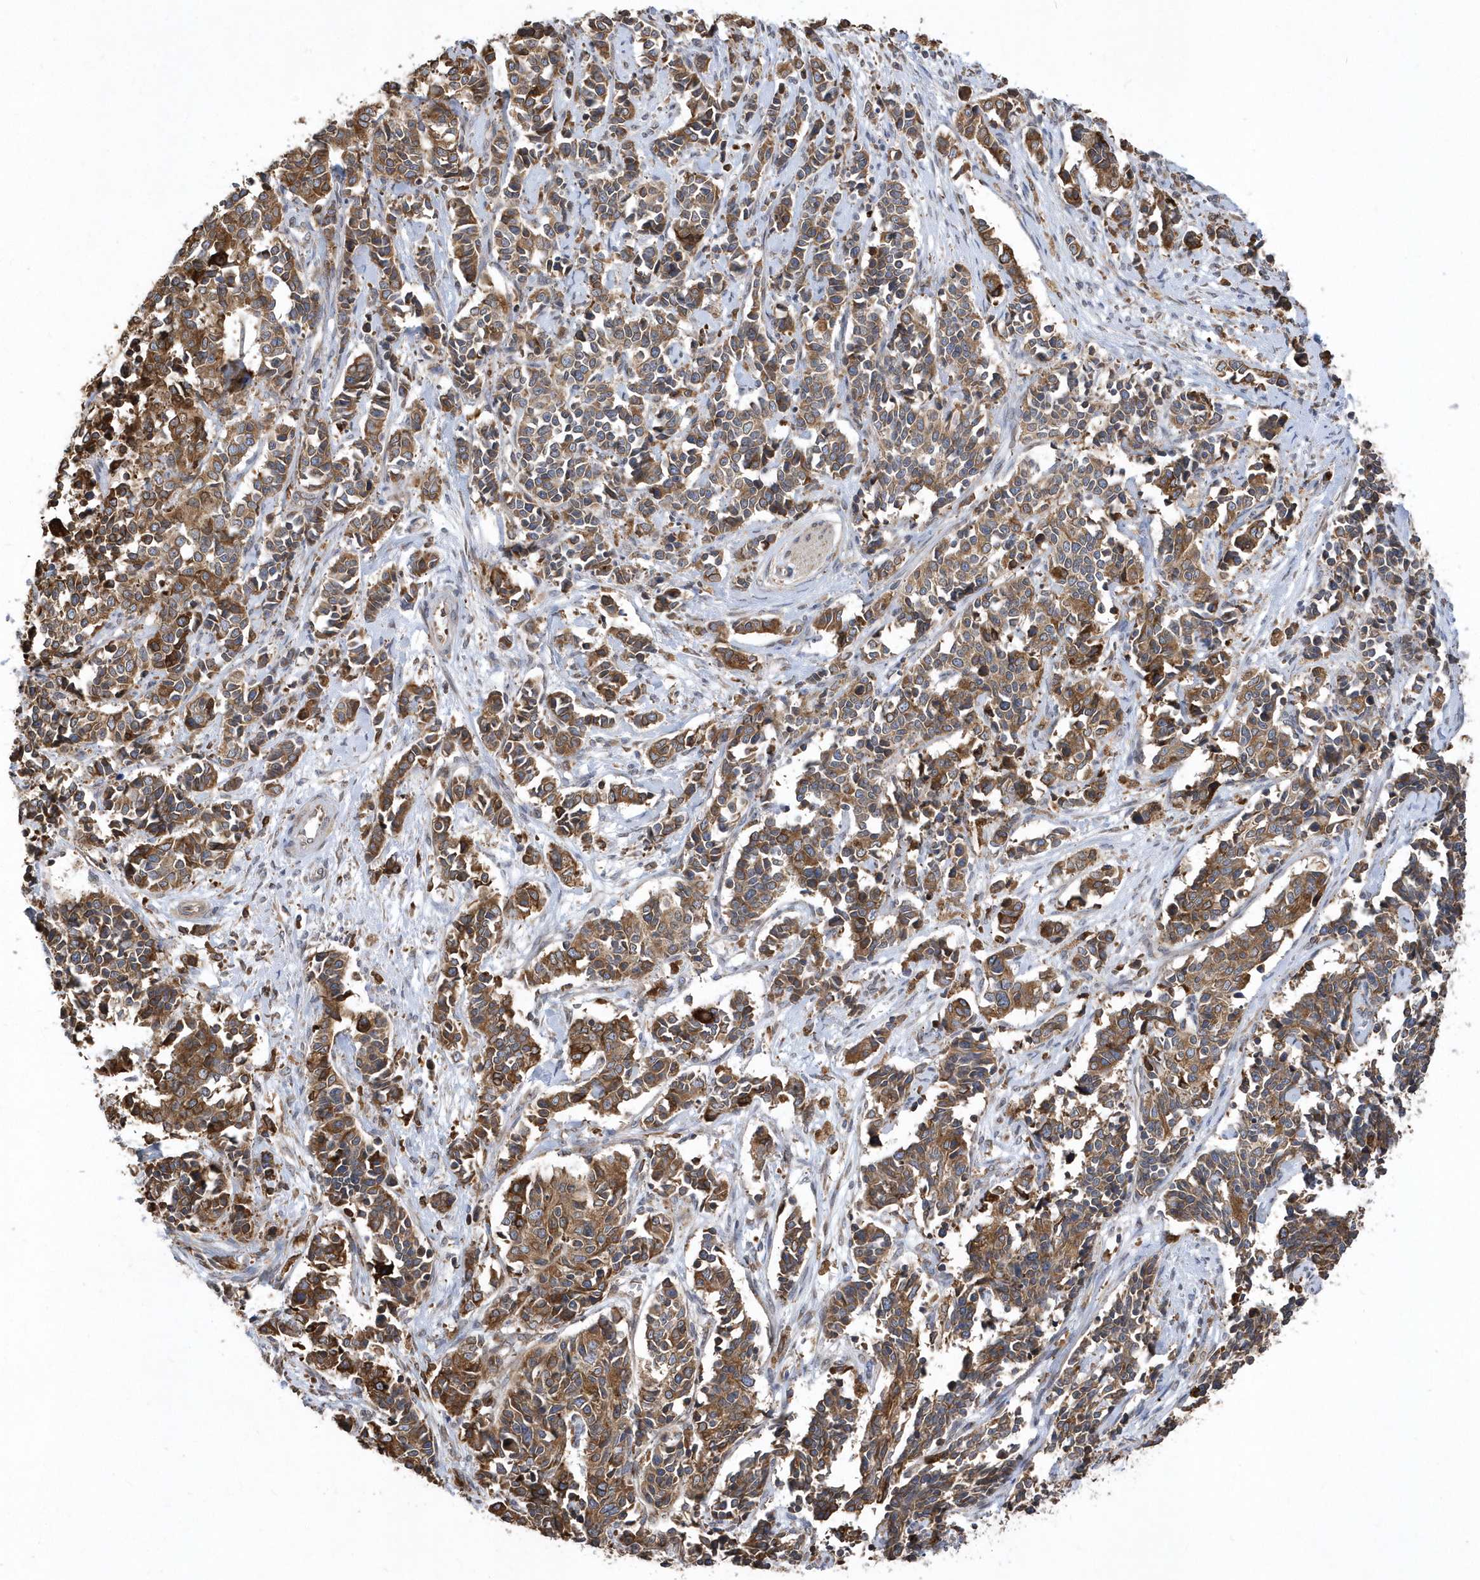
{"staining": {"intensity": "moderate", "quantity": ">75%", "location": "cytoplasmic/membranous"}, "tissue": "cervical cancer", "cell_type": "Tumor cells", "image_type": "cancer", "snomed": [{"axis": "morphology", "description": "Normal tissue, NOS"}, {"axis": "morphology", "description": "Squamous cell carcinoma, NOS"}, {"axis": "topography", "description": "Cervix"}], "caption": "Cervical cancer stained with a protein marker exhibits moderate staining in tumor cells.", "gene": "VAMP7", "patient": {"sex": "female", "age": 35}}